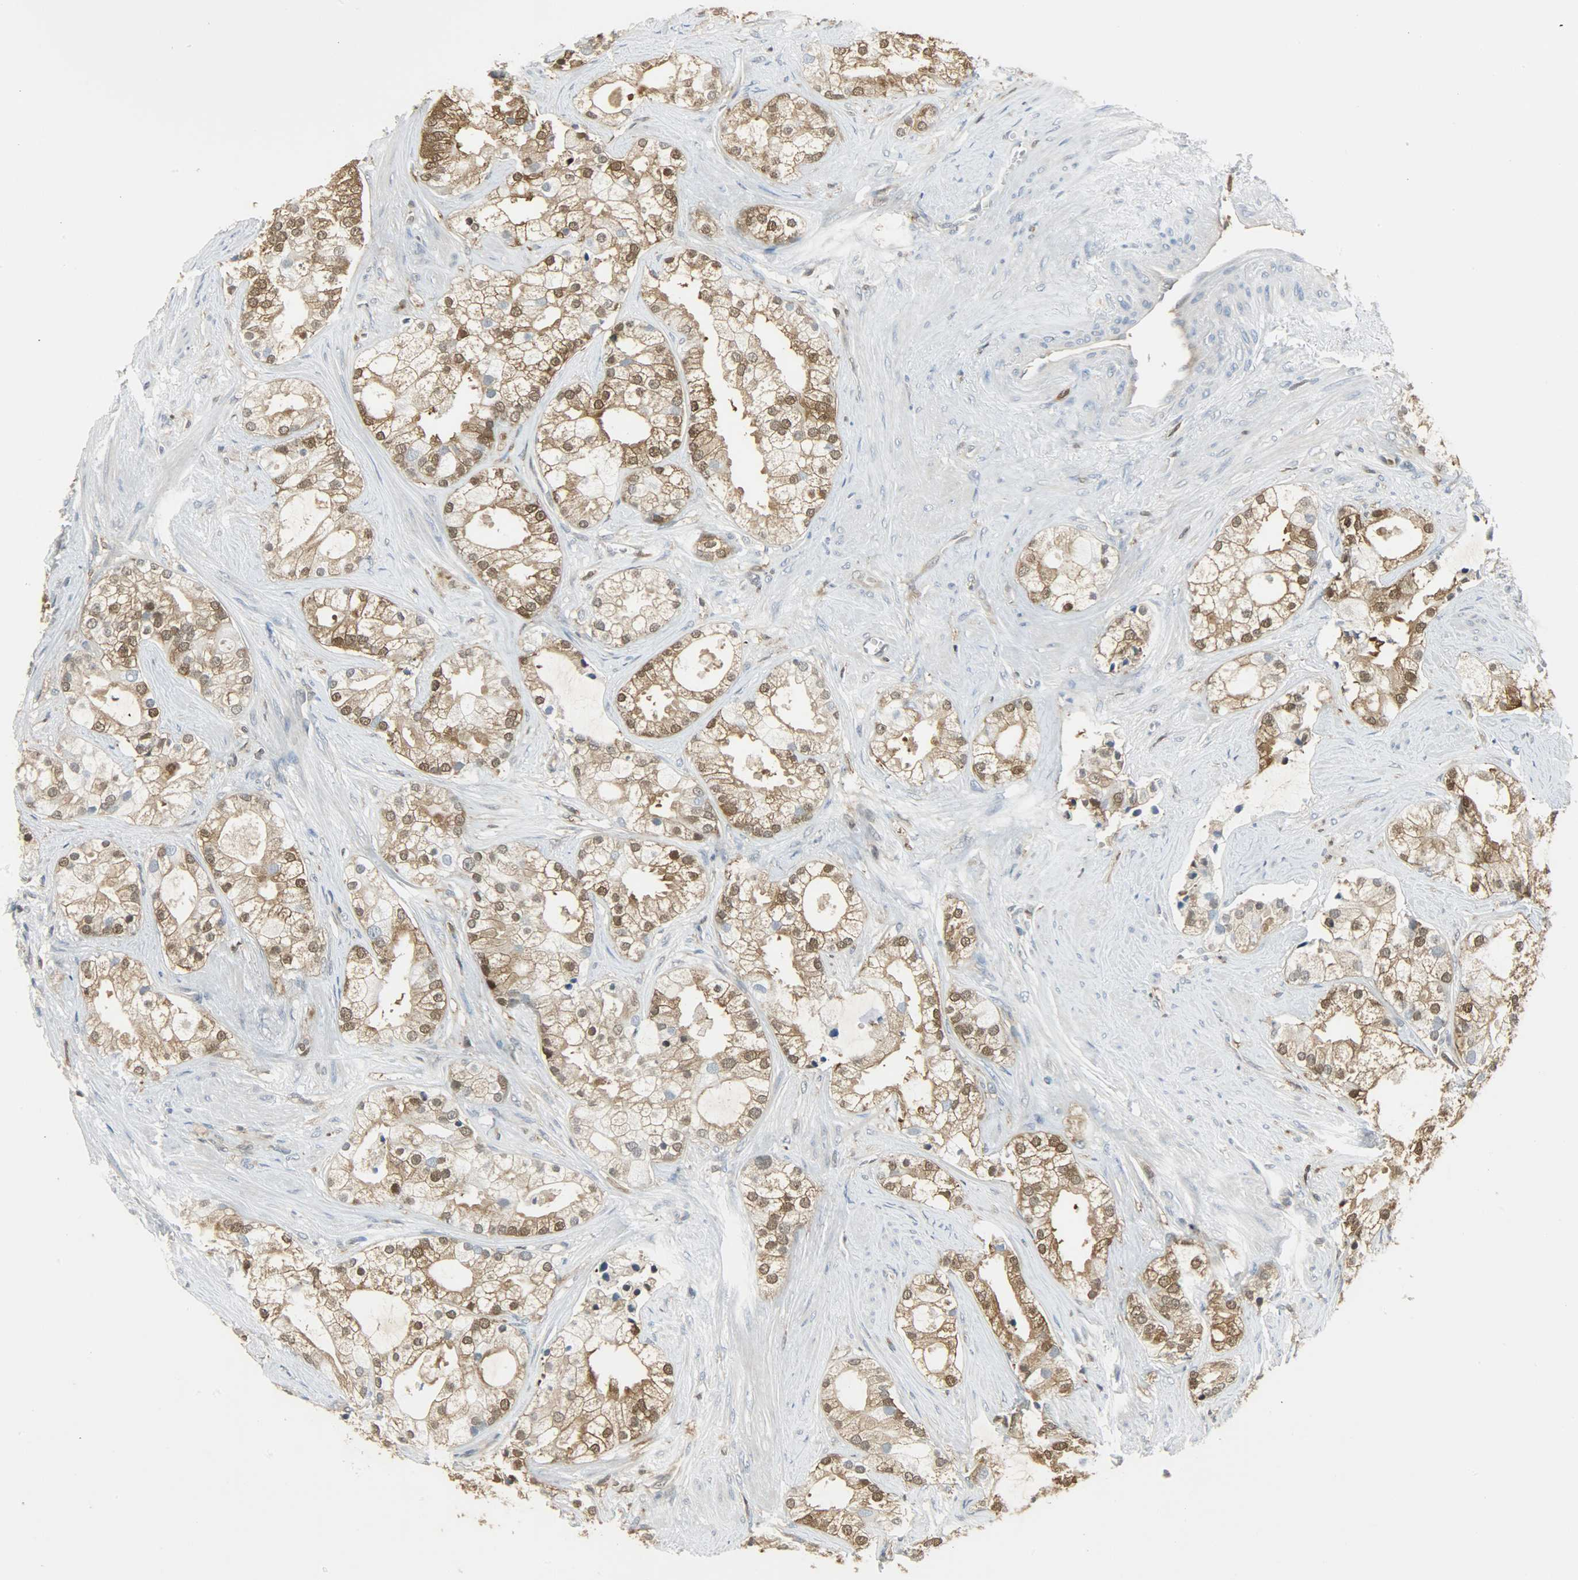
{"staining": {"intensity": "strong", "quantity": ">75%", "location": "cytoplasmic/membranous,nuclear"}, "tissue": "prostate cancer", "cell_type": "Tumor cells", "image_type": "cancer", "snomed": [{"axis": "morphology", "description": "Adenocarcinoma, Low grade"}, {"axis": "topography", "description": "Prostate"}], "caption": "Immunohistochemistry (DAB (3,3'-diaminobenzidine)) staining of human adenocarcinoma (low-grade) (prostate) exhibits strong cytoplasmic/membranous and nuclear protein positivity in about >75% of tumor cells. The staining was performed using DAB to visualize the protein expression in brown, while the nuclei were stained in blue with hematoxylin (Magnification: 20x).", "gene": "EIF4EBP1", "patient": {"sex": "male", "age": 58}}